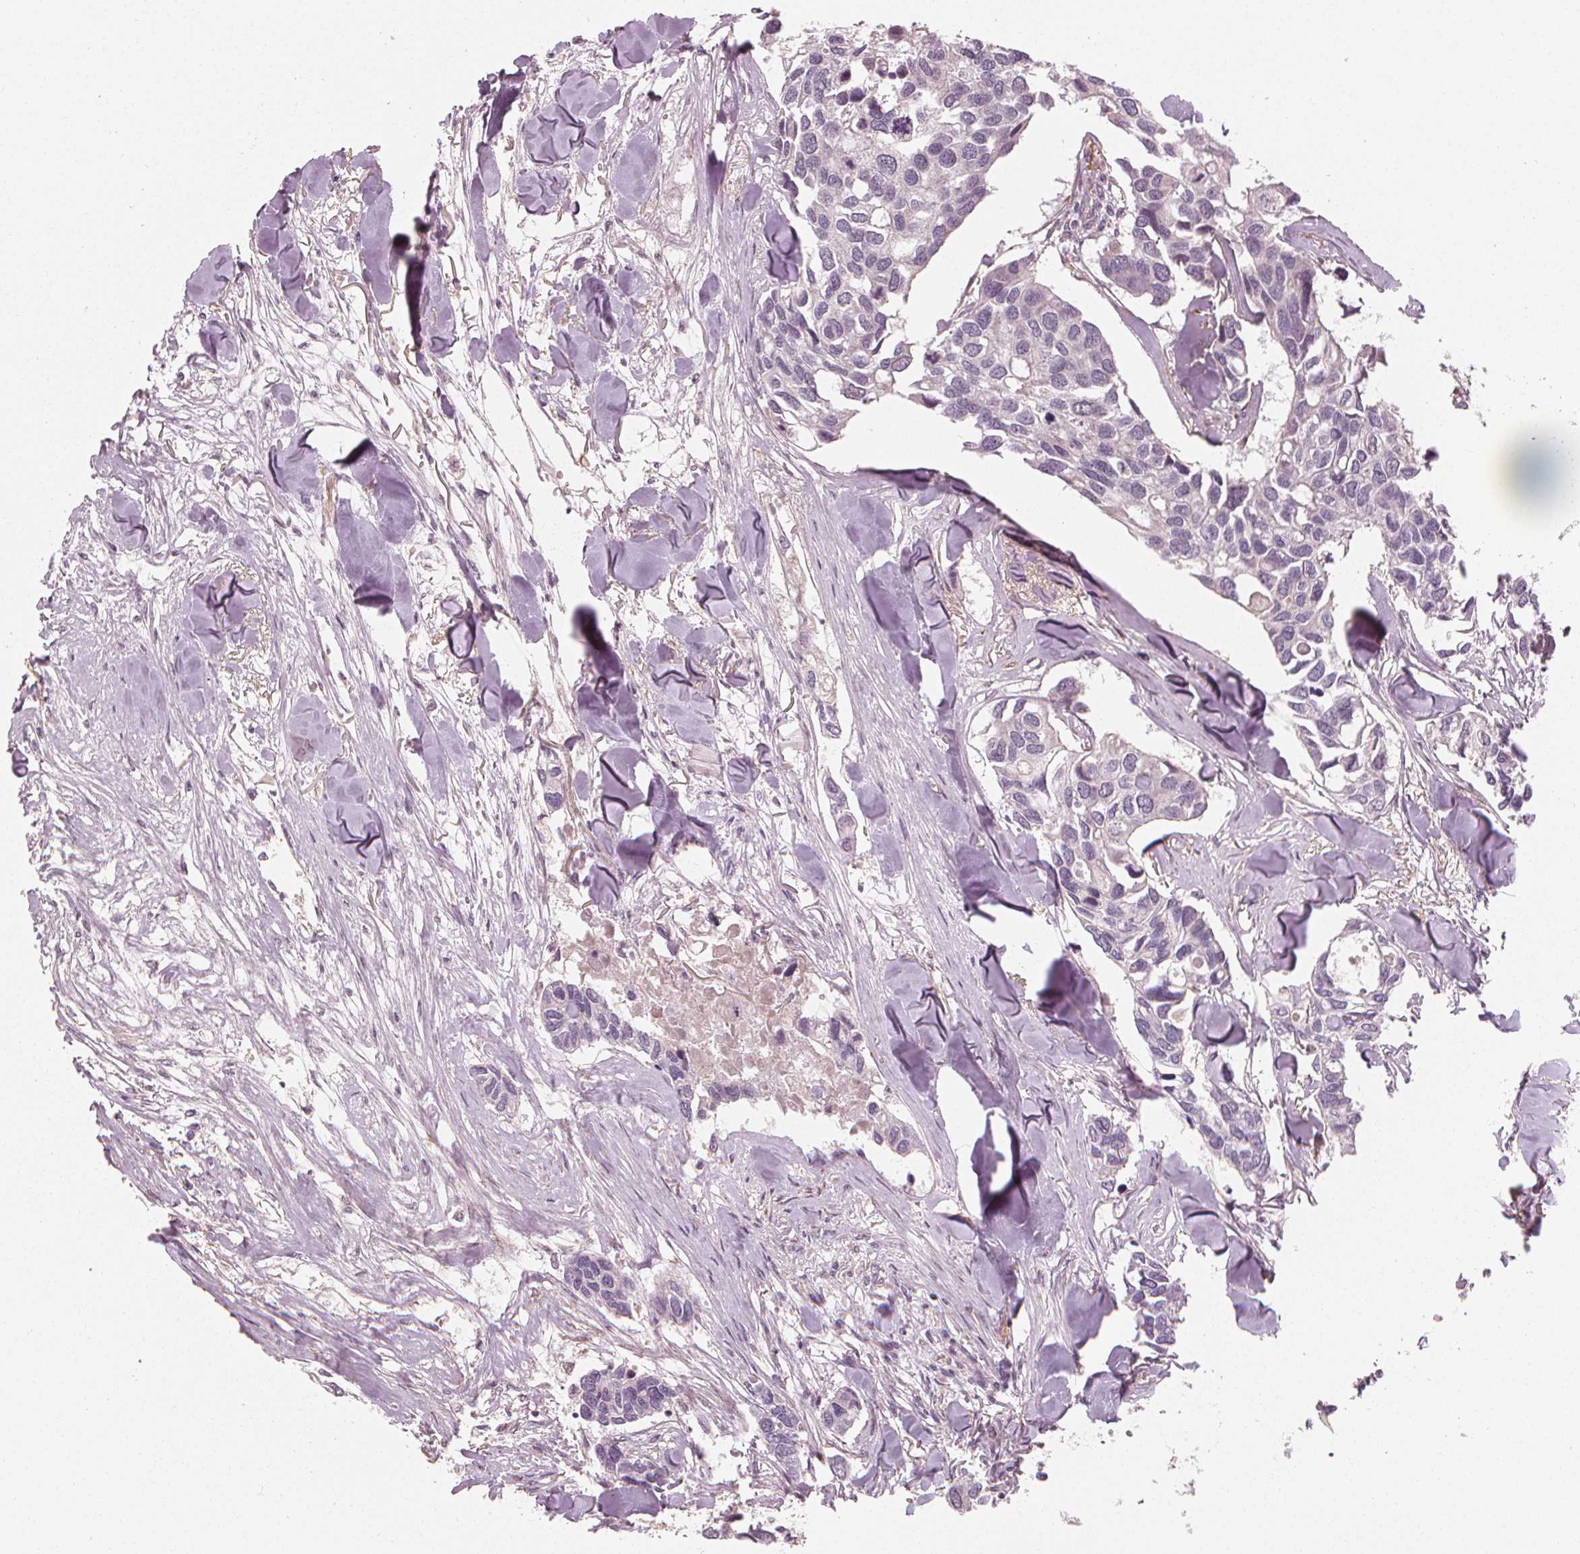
{"staining": {"intensity": "negative", "quantity": "none", "location": "none"}, "tissue": "breast cancer", "cell_type": "Tumor cells", "image_type": "cancer", "snomed": [{"axis": "morphology", "description": "Duct carcinoma"}, {"axis": "topography", "description": "Breast"}], "caption": "High power microscopy histopathology image of an immunohistochemistry image of breast cancer (invasive ductal carcinoma), revealing no significant positivity in tumor cells.", "gene": "CLBA1", "patient": {"sex": "female", "age": 83}}